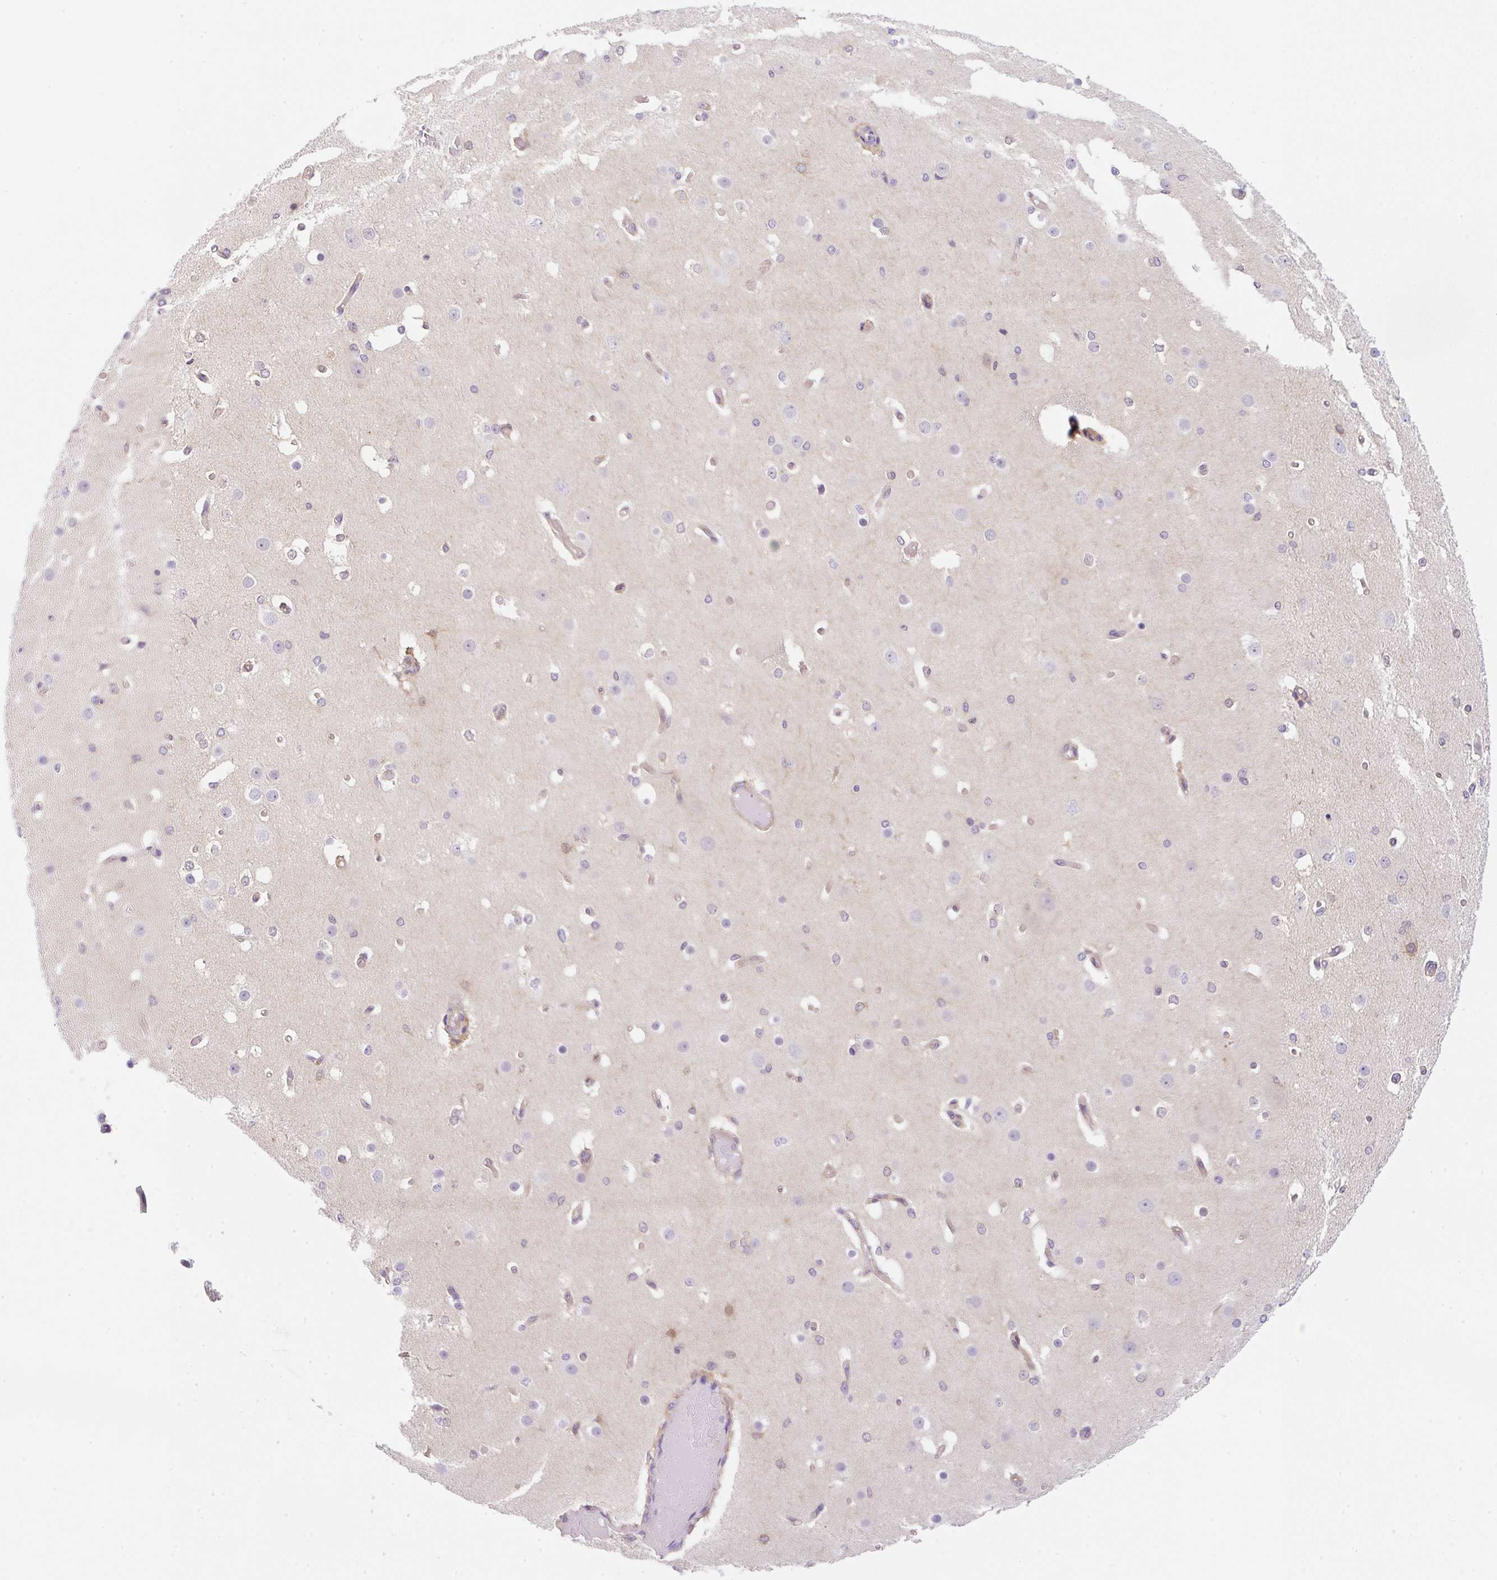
{"staining": {"intensity": "weak", "quantity": "25%-75%", "location": "cytoplasmic/membranous"}, "tissue": "cerebral cortex", "cell_type": "Endothelial cells", "image_type": "normal", "snomed": [{"axis": "morphology", "description": "Normal tissue, NOS"}, {"axis": "morphology", "description": "Inflammation, NOS"}, {"axis": "topography", "description": "Cerebral cortex"}], "caption": "Immunohistochemistry micrograph of unremarkable cerebral cortex: human cerebral cortex stained using IHC shows low levels of weak protein expression localized specifically in the cytoplasmic/membranous of endothelial cells, appearing as a cytoplasmic/membranous brown color.", "gene": "OMA1", "patient": {"sex": "male", "age": 6}}